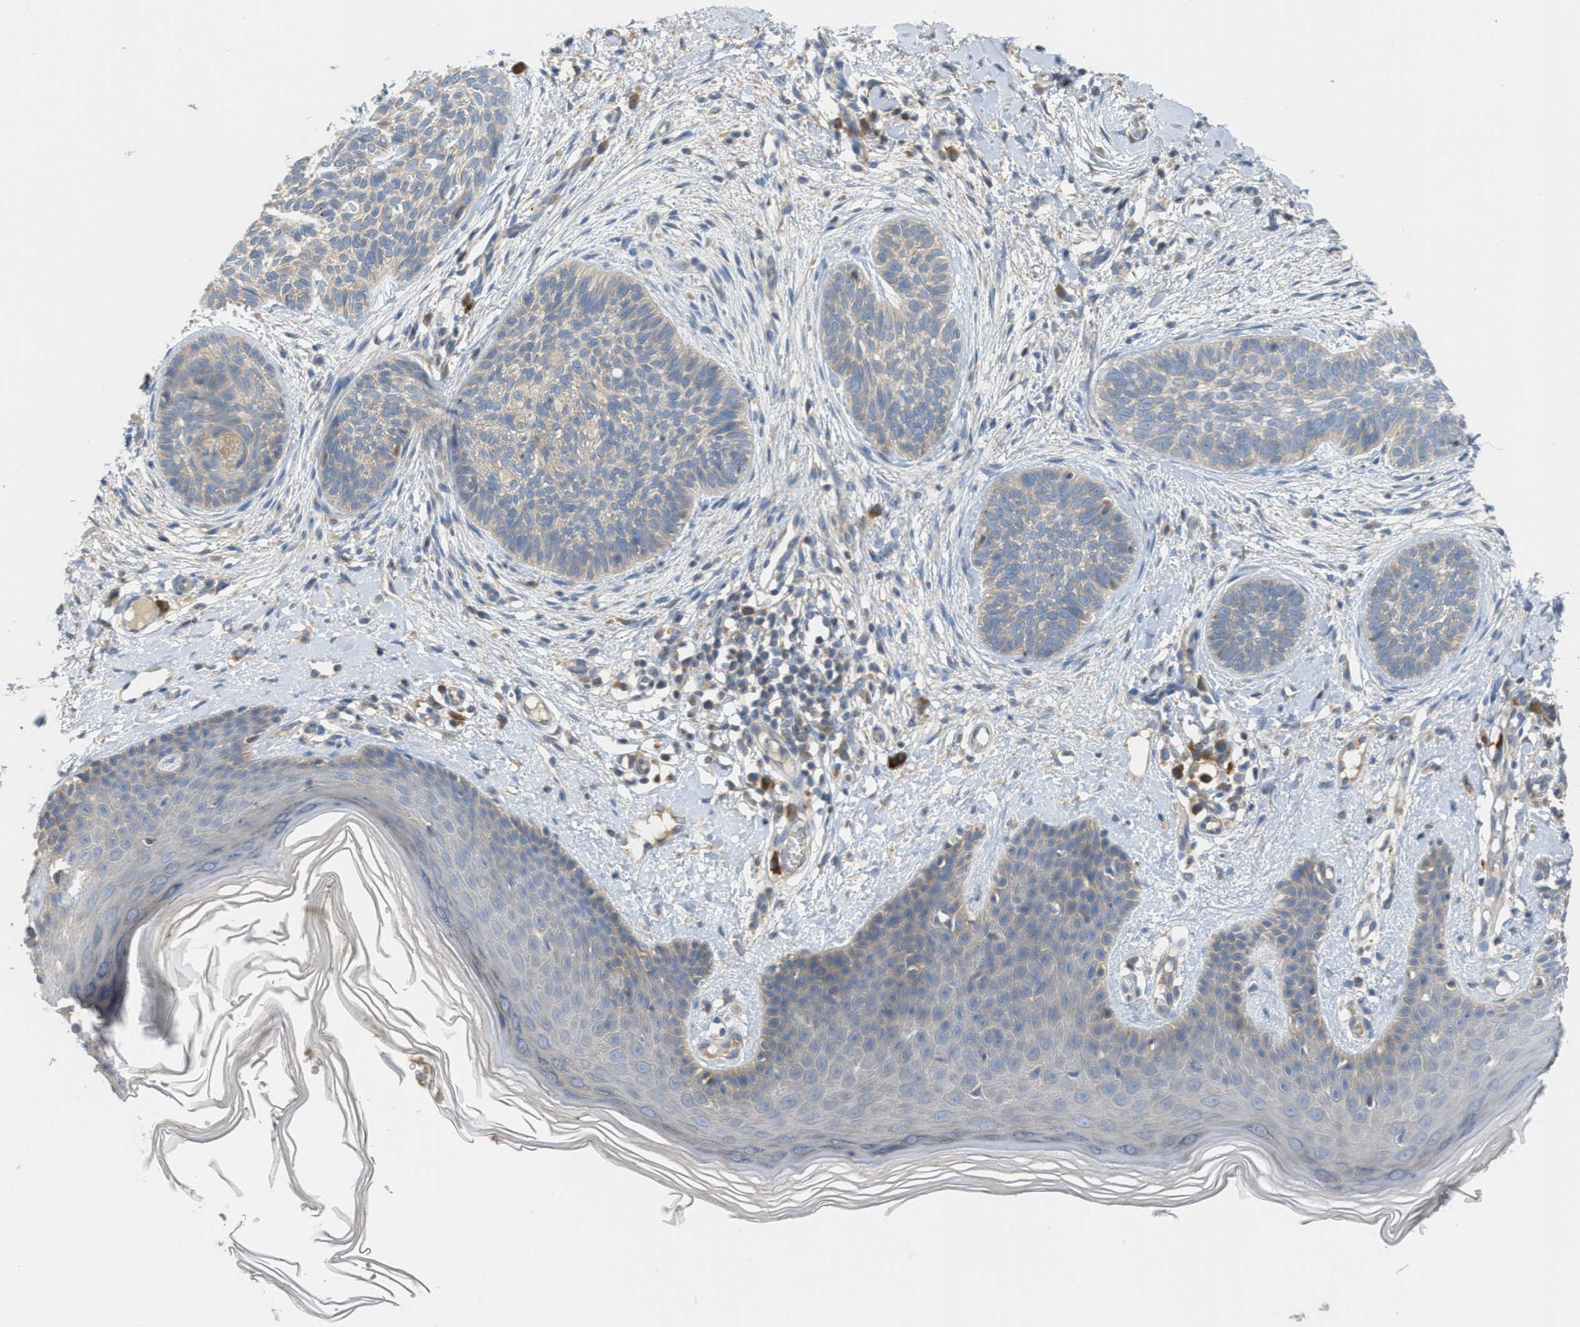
{"staining": {"intensity": "weak", "quantity": "<25%", "location": "cytoplasmic/membranous"}, "tissue": "skin cancer", "cell_type": "Tumor cells", "image_type": "cancer", "snomed": [{"axis": "morphology", "description": "Basal cell carcinoma"}, {"axis": "topography", "description": "Skin"}], "caption": "This is an immunohistochemistry micrograph of skin cancer (basal cell carcinoma). There is no staining in tumor cells.", "gene": "UBA5", "patient": {"sex": "female", "age": 59}}